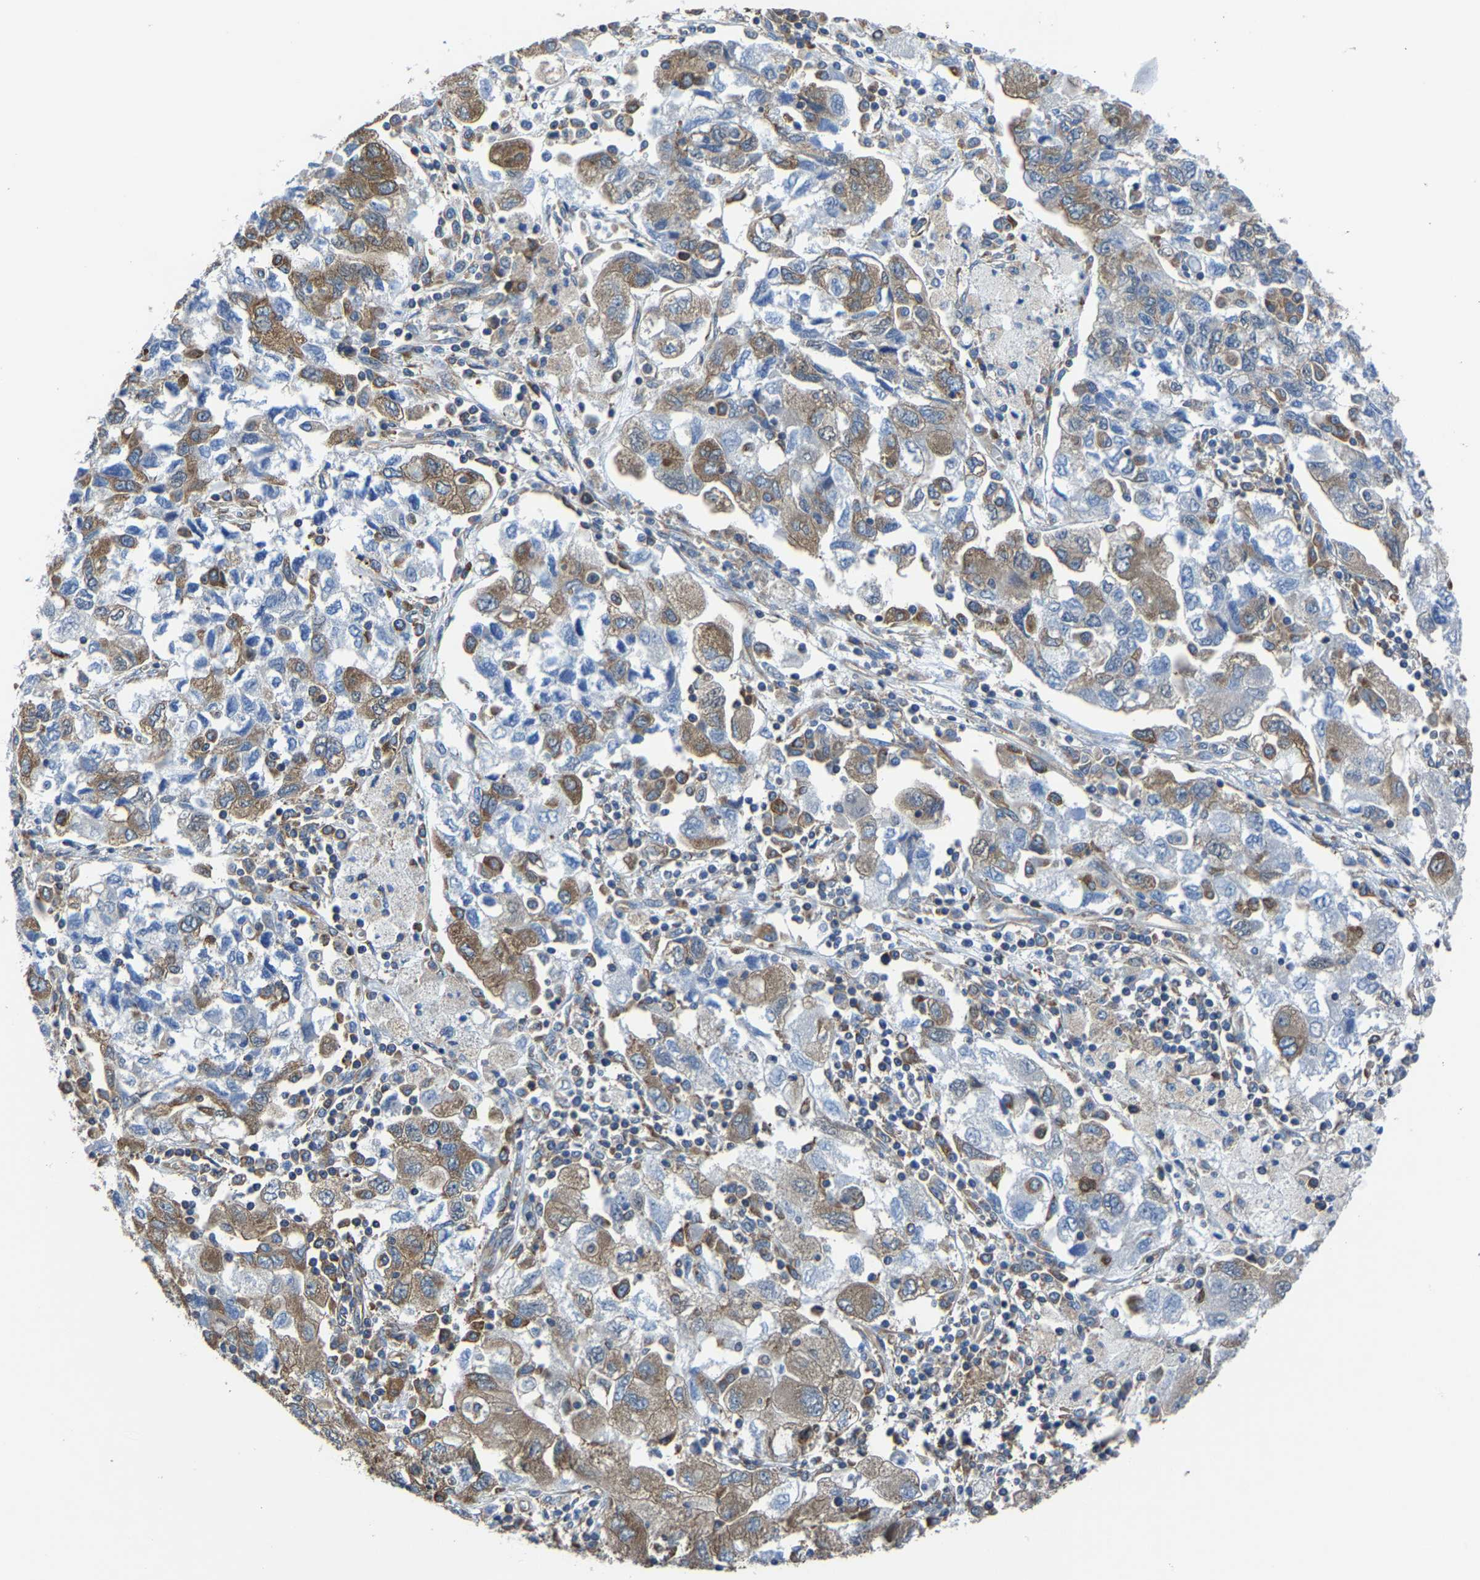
{"staining": {"intensity": "moderate", "quantity": "25%-75%", "location": "cytoplasmic/membranous"}, "tissue": "ovarian cancer", "cell_type": "Tumor cells", "image_type": "cancer", "snomed": [{"axis": "morphology", "description": "Carcinoma, NOS"}, {"axis": "morphology", "description": "Cystadenocarcinoma, serous, NOS"}, {"axis": "topography", "description": "Ovary"}], "caption": "Ovarian cancer stained with a protein marker displays moderate staining in tumor cells.", "gene": "G3BP2", "patient": {"sex": "female", "age": 69}}